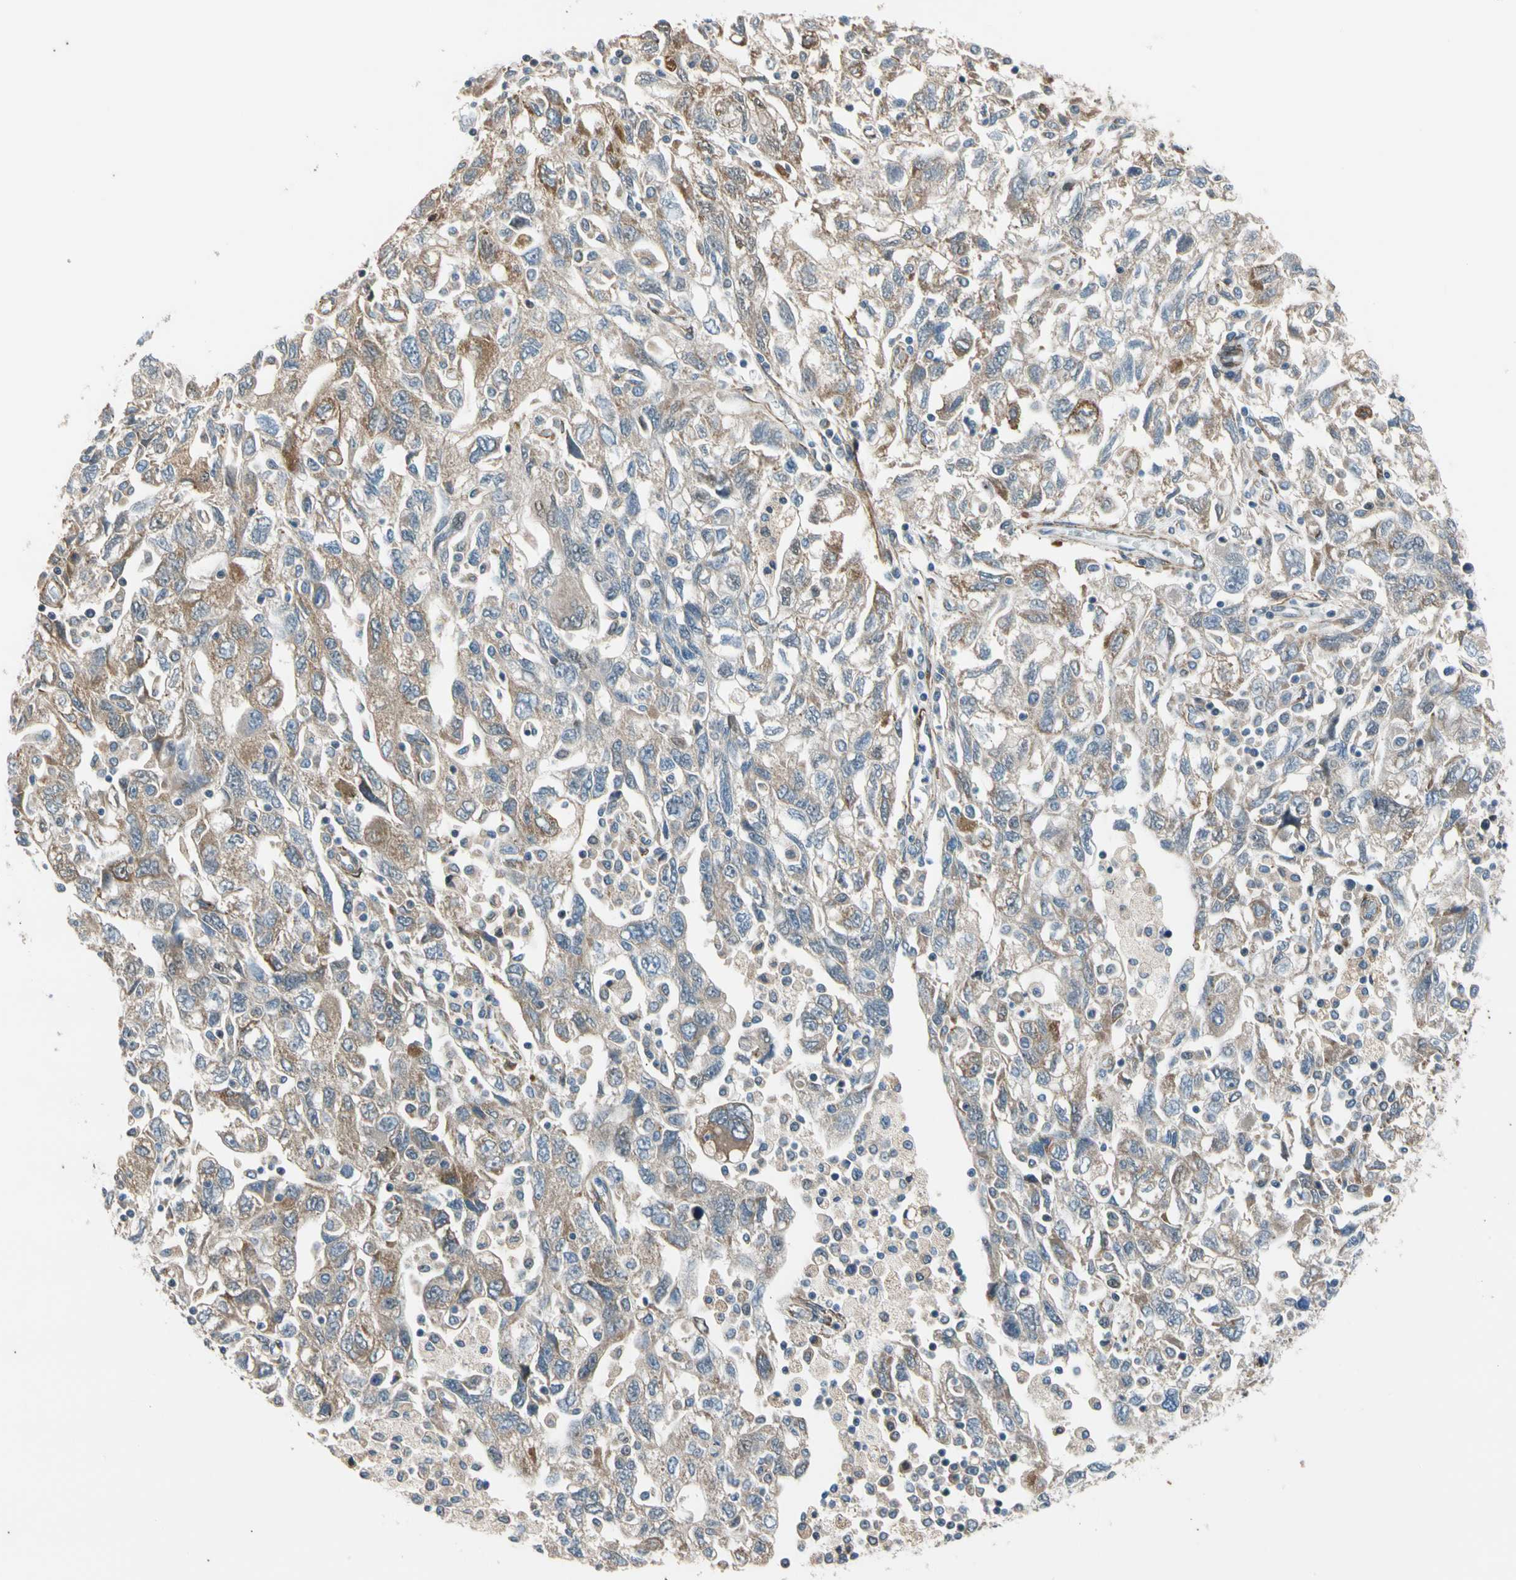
{"staining": {"intensity": "moderate", "quantity": ">75%", "location": "cytoplasmic/membranous"}, "tissue": "ovarian cancer", "cell_type": "Tumor cells", "image_type": "cancer", "snomed": [{"axis": "morphology", "description": "Carcinoma, NOS"}, {"axis": "morphology", "description": "Cystadenocarcinoma, serous, NOS"}, {"axis": "topography", "description": "Ovary"}], "caption": "Immunohistochemistry histopathology image of neoplastic tissue: ovarian cancer (carcinoma) stained using immunohistochemistry displays medium levels of moderate protein expression localized specifically in the cytoplasmic/membranous of tumor cells, appearing as a cytoplasmic/membranous brown color.", "gene": "LIMK2", "patient": {"sex": "female", "age": 69}}